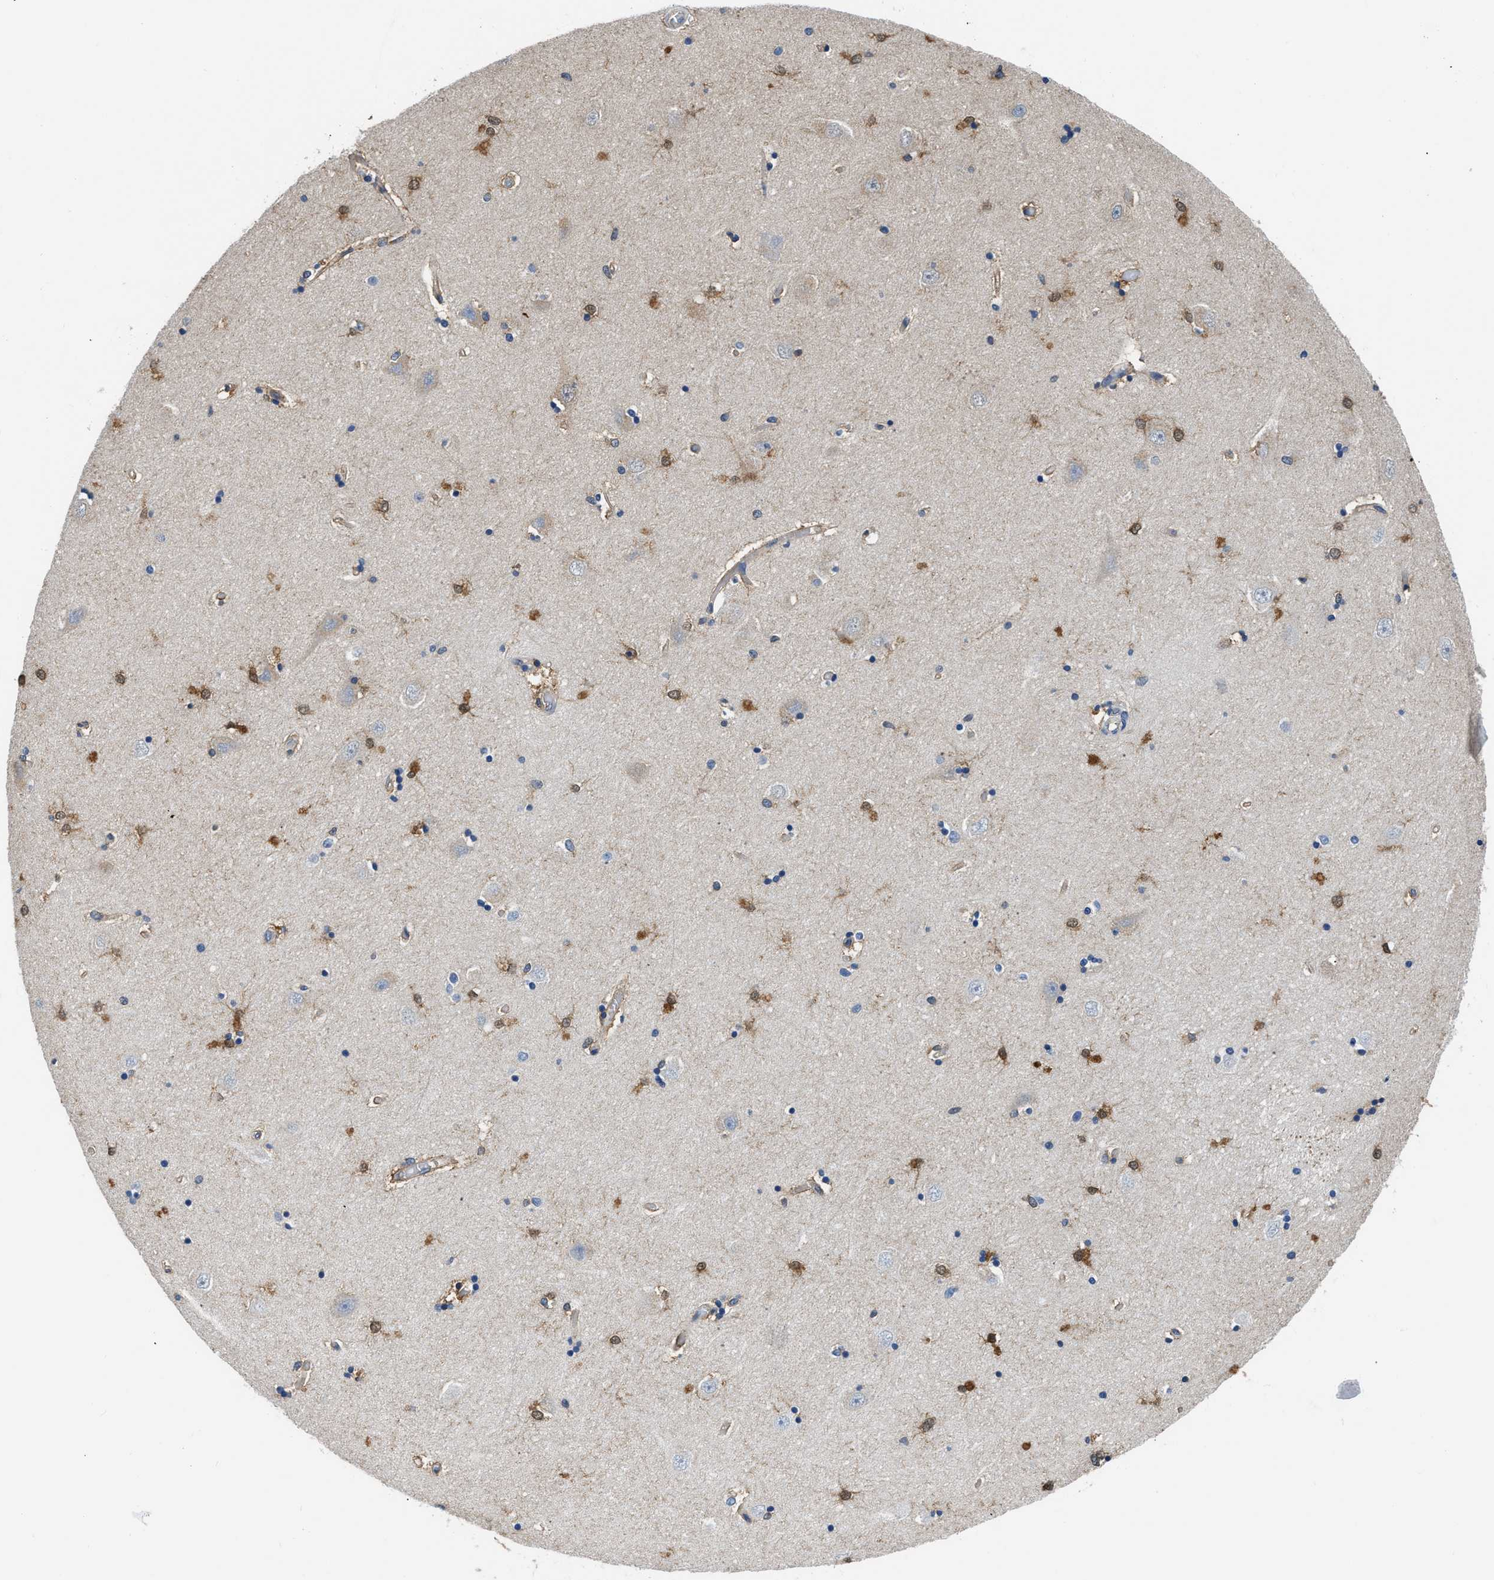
{"staining": {"intensity": "moderate", "quantity": "25%-75%", "location": "cytoplasmic/membranous"}, "tissue": "hippocampus", "cell_type": "Glial cells", "image_type": "normal", "snomed": [{"axis": "morphology", "description": "Normal tissue, NOS"}, {"axis": "topography", "description": "Hippocampus"}], "caption": "Protein staining displays moderate cytoplasmic/membranous positivity in approximately 25%-75% of glial cells in benign hippocampus.", "gene": "PKM", "patient": {"sex": "male", "age": 45}}